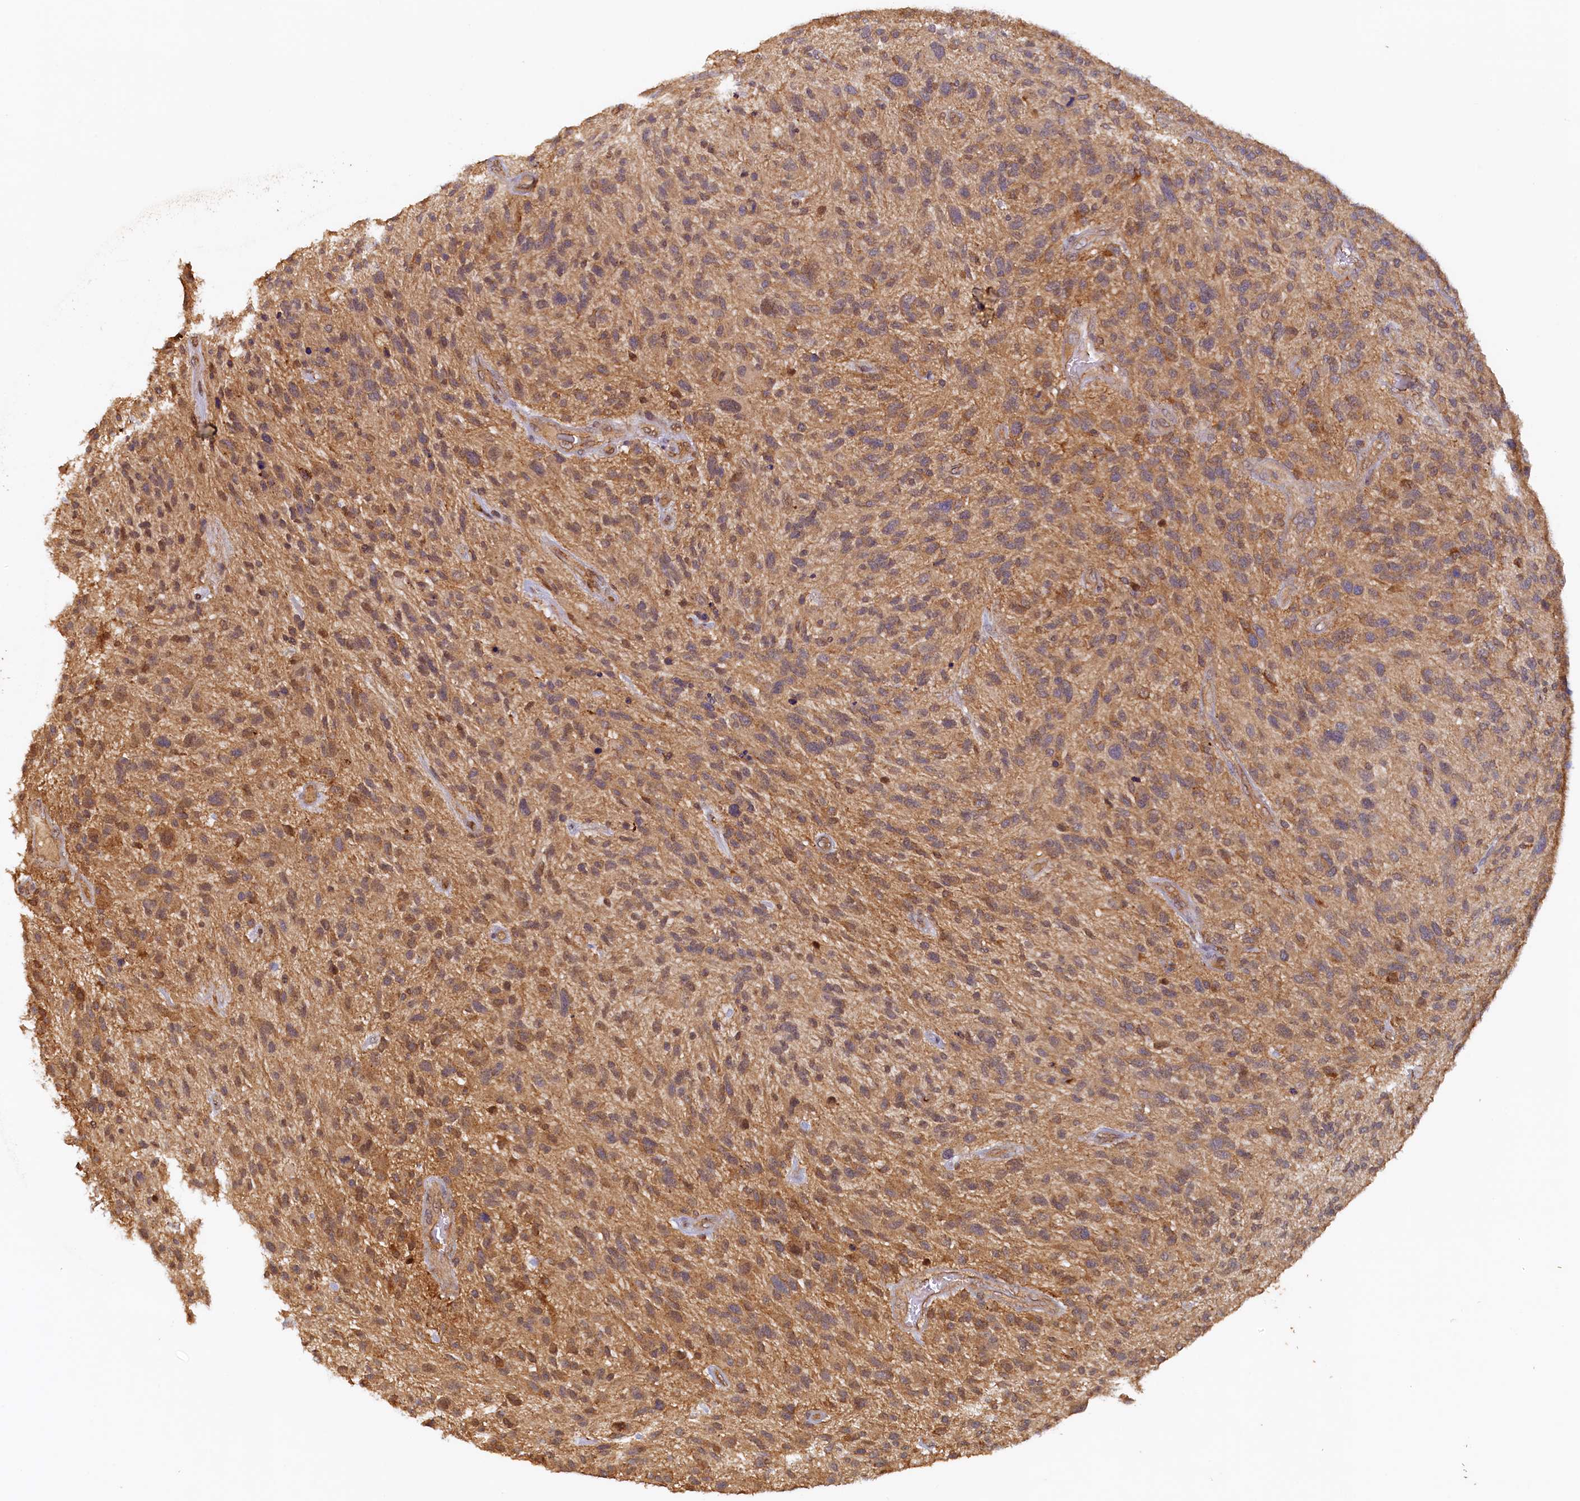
{"staining": {"intensity": "moderate", "quantity": "25%-75%", "location": "cytoplasmic/membranous,nuclear"}, "tissue": "glioma", "cell_type": "Tumor cells", "image_type": "cancer", "snomed": [{"axis": "morphology", "description": "Glioma, malignant, High grade"}, {"axis": "topography", "description": "Brain"}], "caption": "The micrograph displays immunohistochemical staining of glioma. There is moderate cytoplasmic/membranous and nuclear expression is appreciated in about 25%-75% of tumor cells.", "gene": "UBL7", "patient": {"sex": "male", "age": 47}}